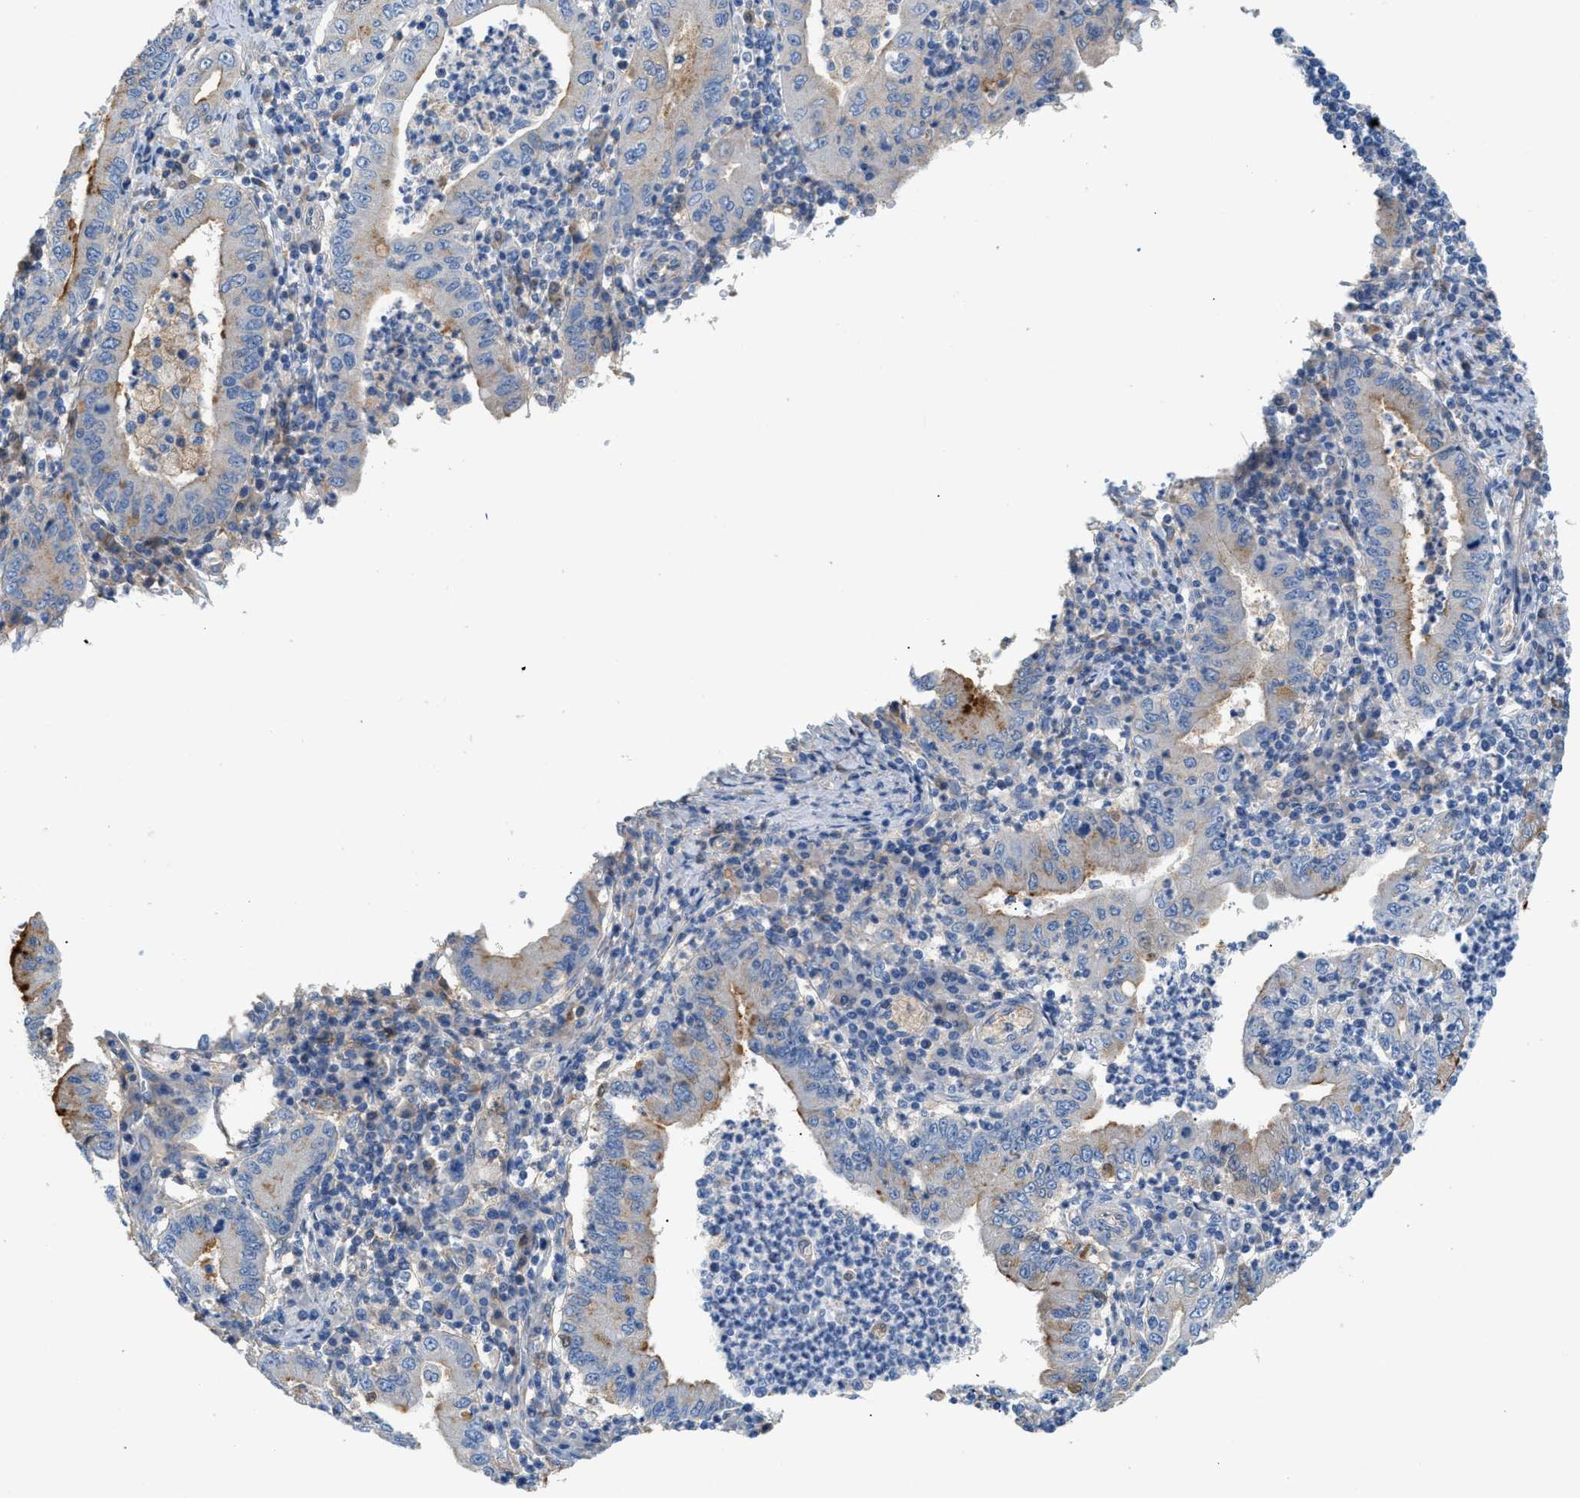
{"staining": {"intensity": "moderate", "quantity": "<25%", "location": "cytoplasmic/membranous"}, "tissue": "stomach cancer", "cell_type": "Tumor cells", "image_type": "cancer", "snomed": [{"axis": "morphology", "description": "Normal tissue, NOS"}, {"axis": "morphology", "description": "Adenocarcinoma, NOS"}, {"axis": "topography", "description": "Esophagus"}, {"axis": "topography", "description": "Stomach, upper"}, {"axis": "topography", "description": "Peripheral nerve tissue"}], "caption": "Immunohistochemical staining of human stomach cancer exhibits low levels of moderate cytoplasmic/membranous protein staining in about <25% of tumor cells. (DAB IHC, brown staining for protein, blue staining for nuclei).", "gene": "CFI", "patient": {"sex": "male", "age": 62}}